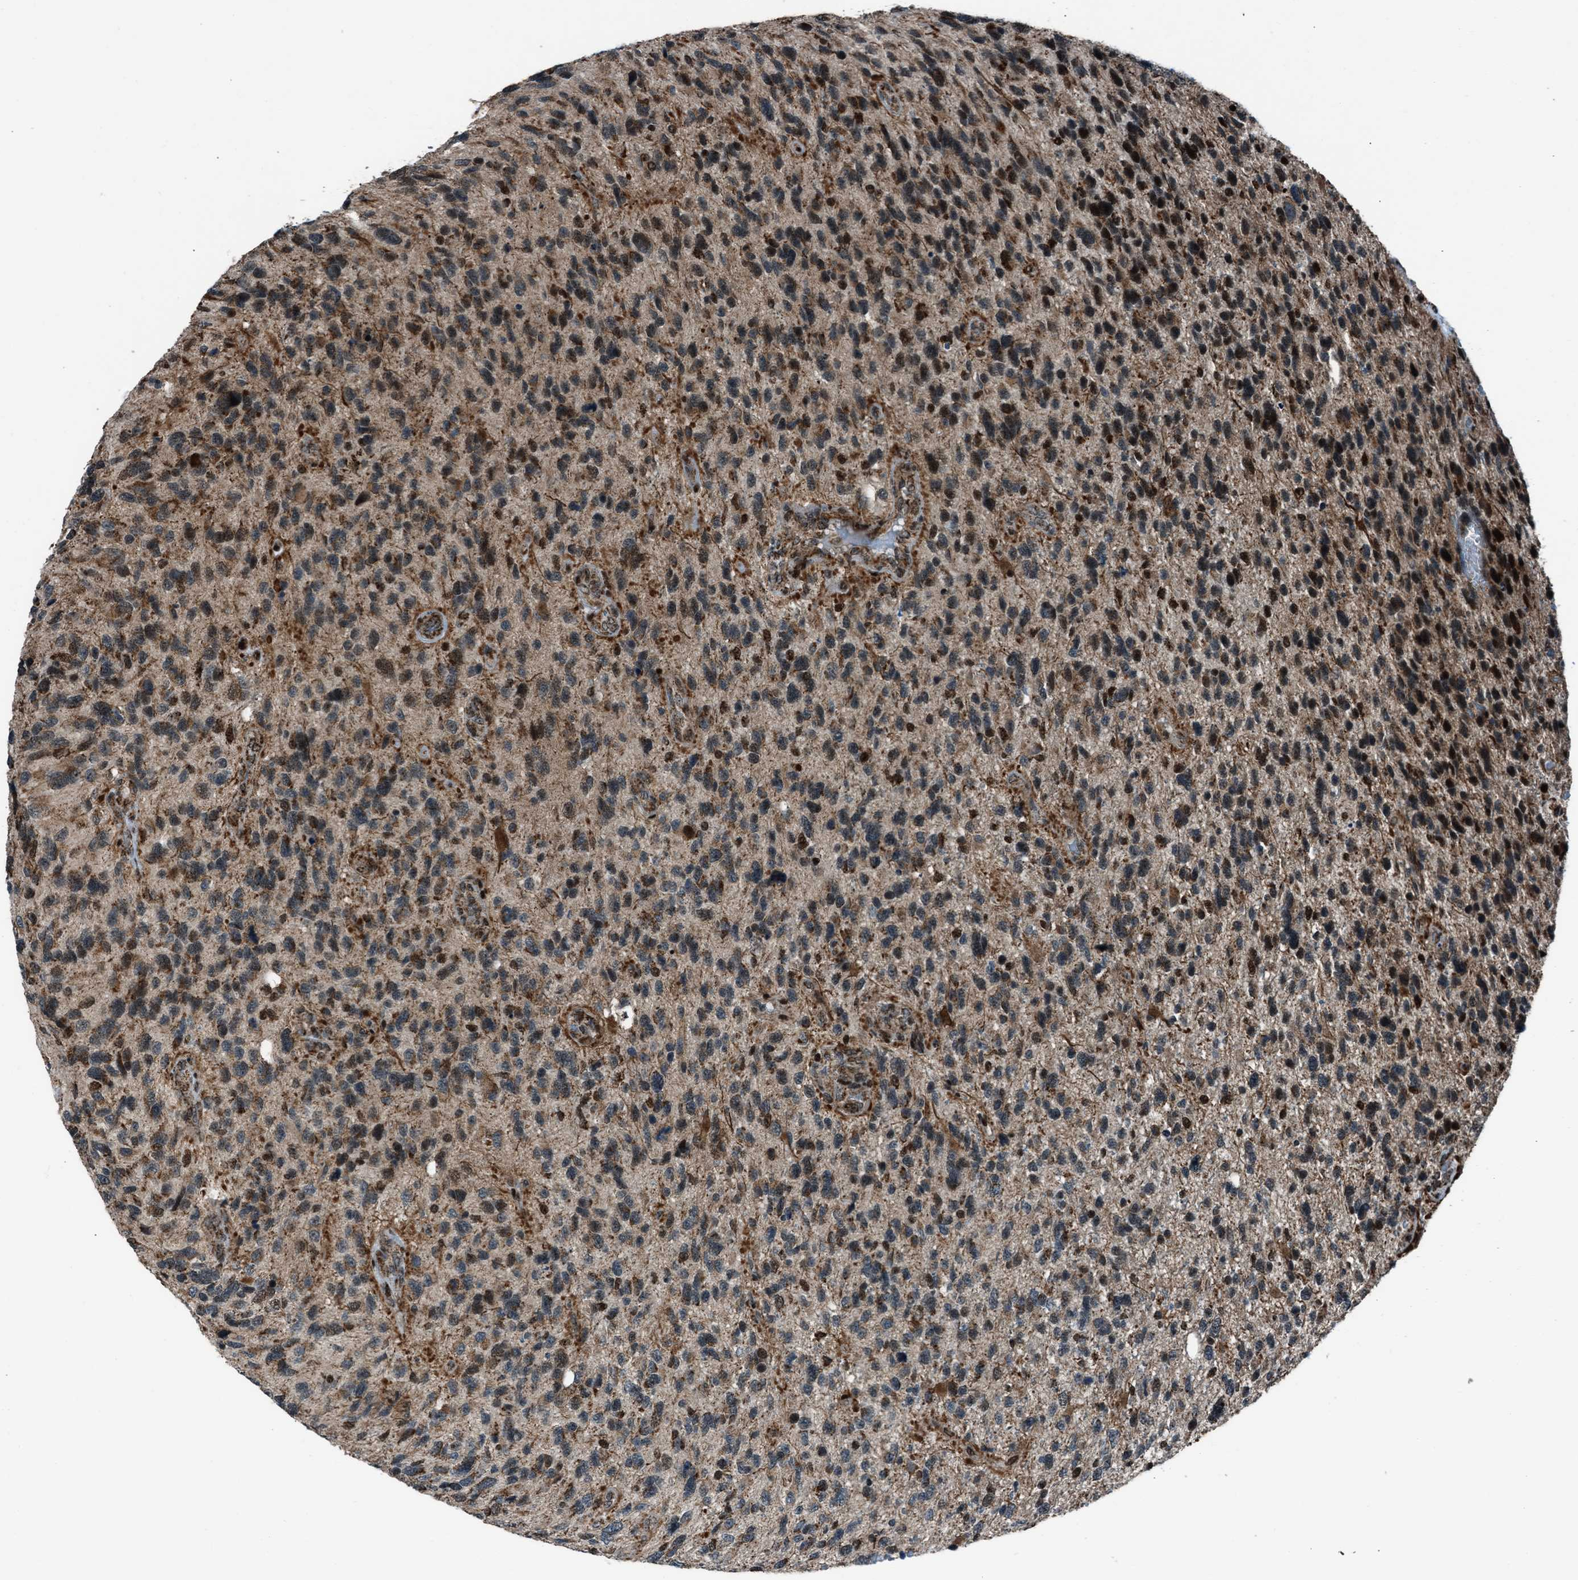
{"staining": {"intensity": "moderate", "quantity": "25%-75%", "location": "cytoplasmic/membranous,nuclear"}, "tissue": "glioma", "cell_type": "Tumor cells", "image_type": "cancer", "snomed": [{"axis": "morphology", "description": "Glioma, malignant, High grade"}, {"axis": "topography", "description": "Brain"}], "caption": "The photomicrograph displays a brown stain indicating the presence of a protein in the cytoplasmic/membranous and nuclear of tumor cells in malignant glioma (high-grade).", "gene": "MORC3", "patient": {"sex": "female", "age": 58}}